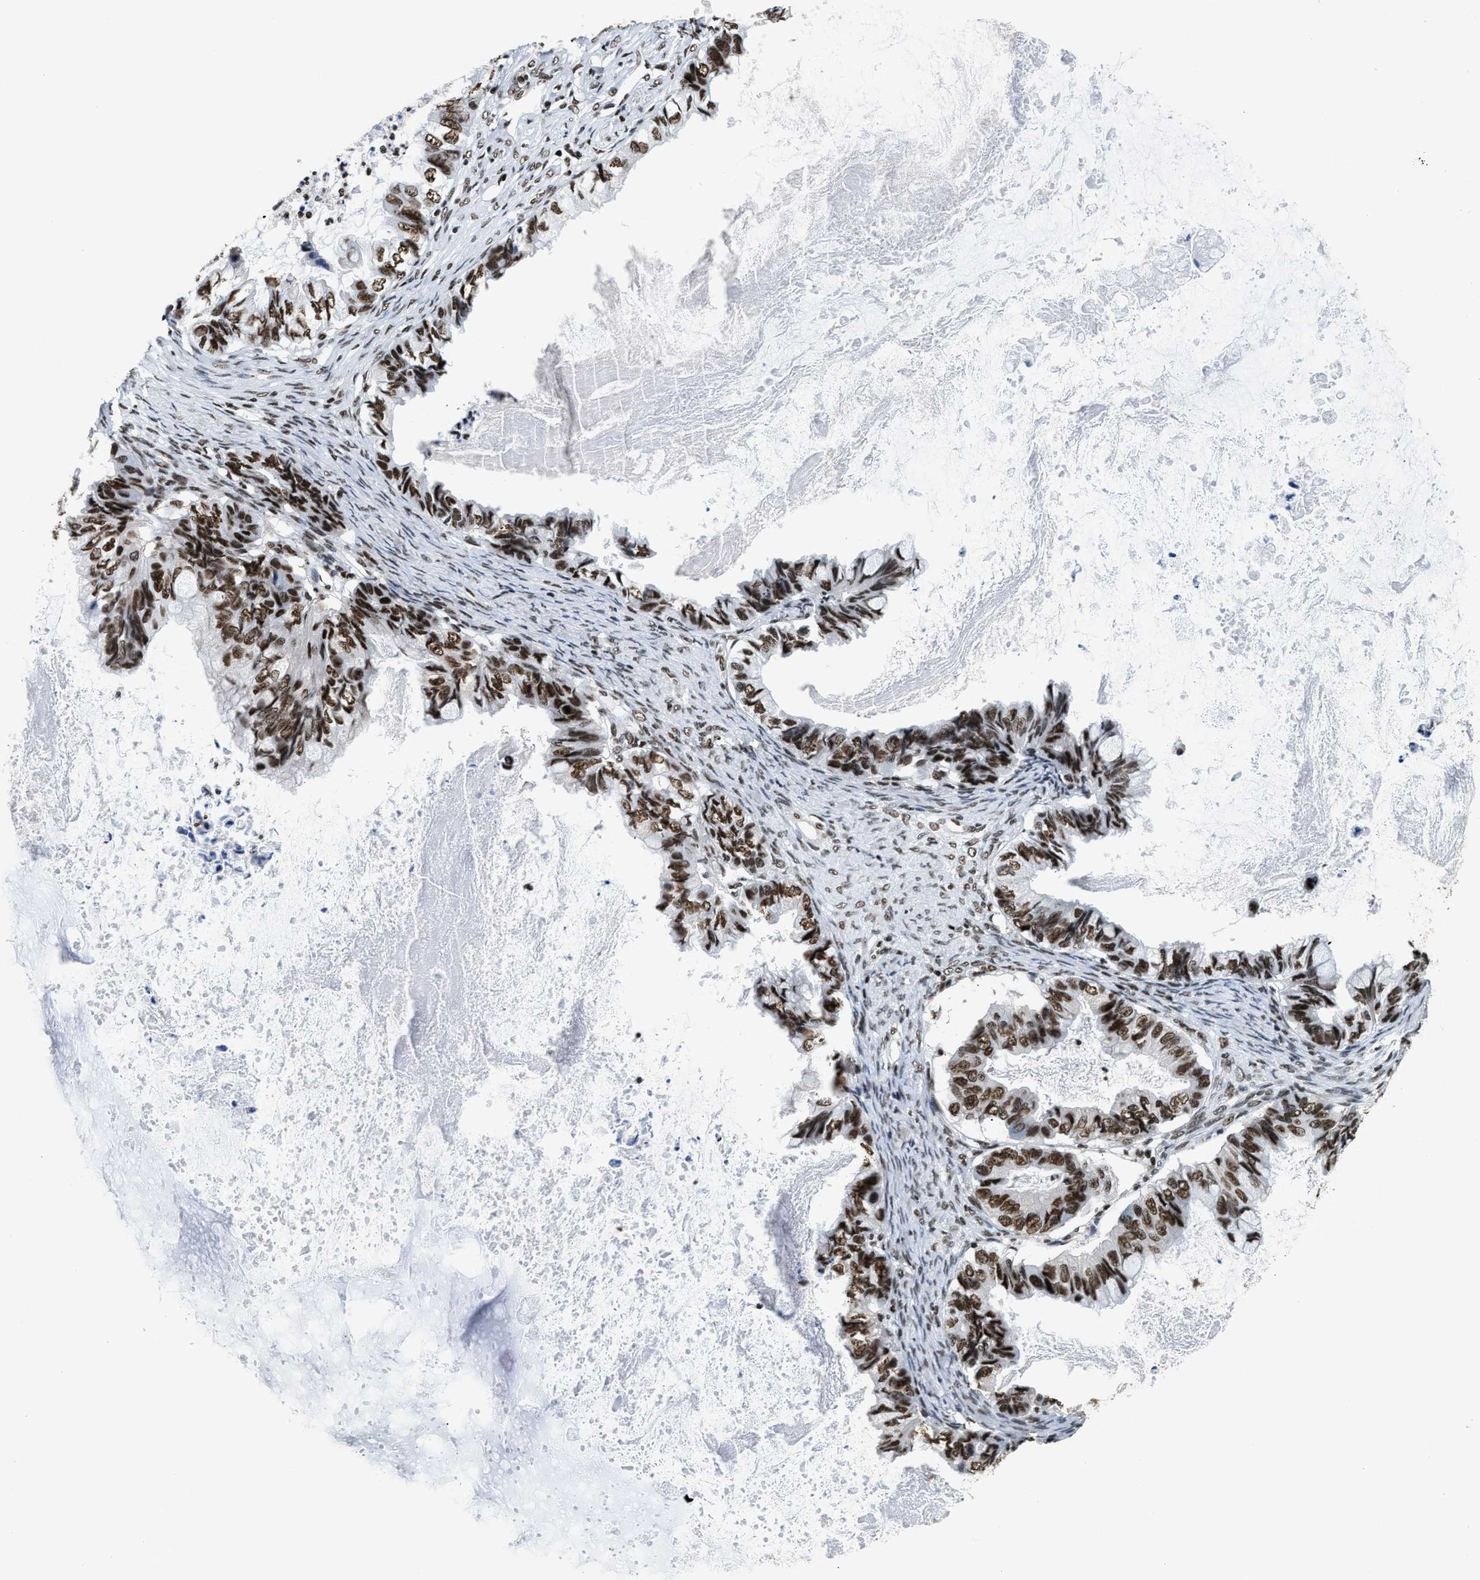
{"staining": {"intensity": "moderate", "quantity": ">75%", "location": "nuclear"}, "tissue": "ovarian cancer", "cell_type": "Tumor cells", "image_type": "cancer", "snomed": [{"axis": "morphology", "description": "Cystadenocarcinoma, mucinous, NOS"}, {"axis": "topography", "description": "Ovary"}], "caption": "Immunohistochemical staining of ovarian cancer displays medium levels of moderate nuclear protein staining in about >75% of tumor cells.", "gene": "RAD21", "patient": {"sex": "female", "age": 80}}